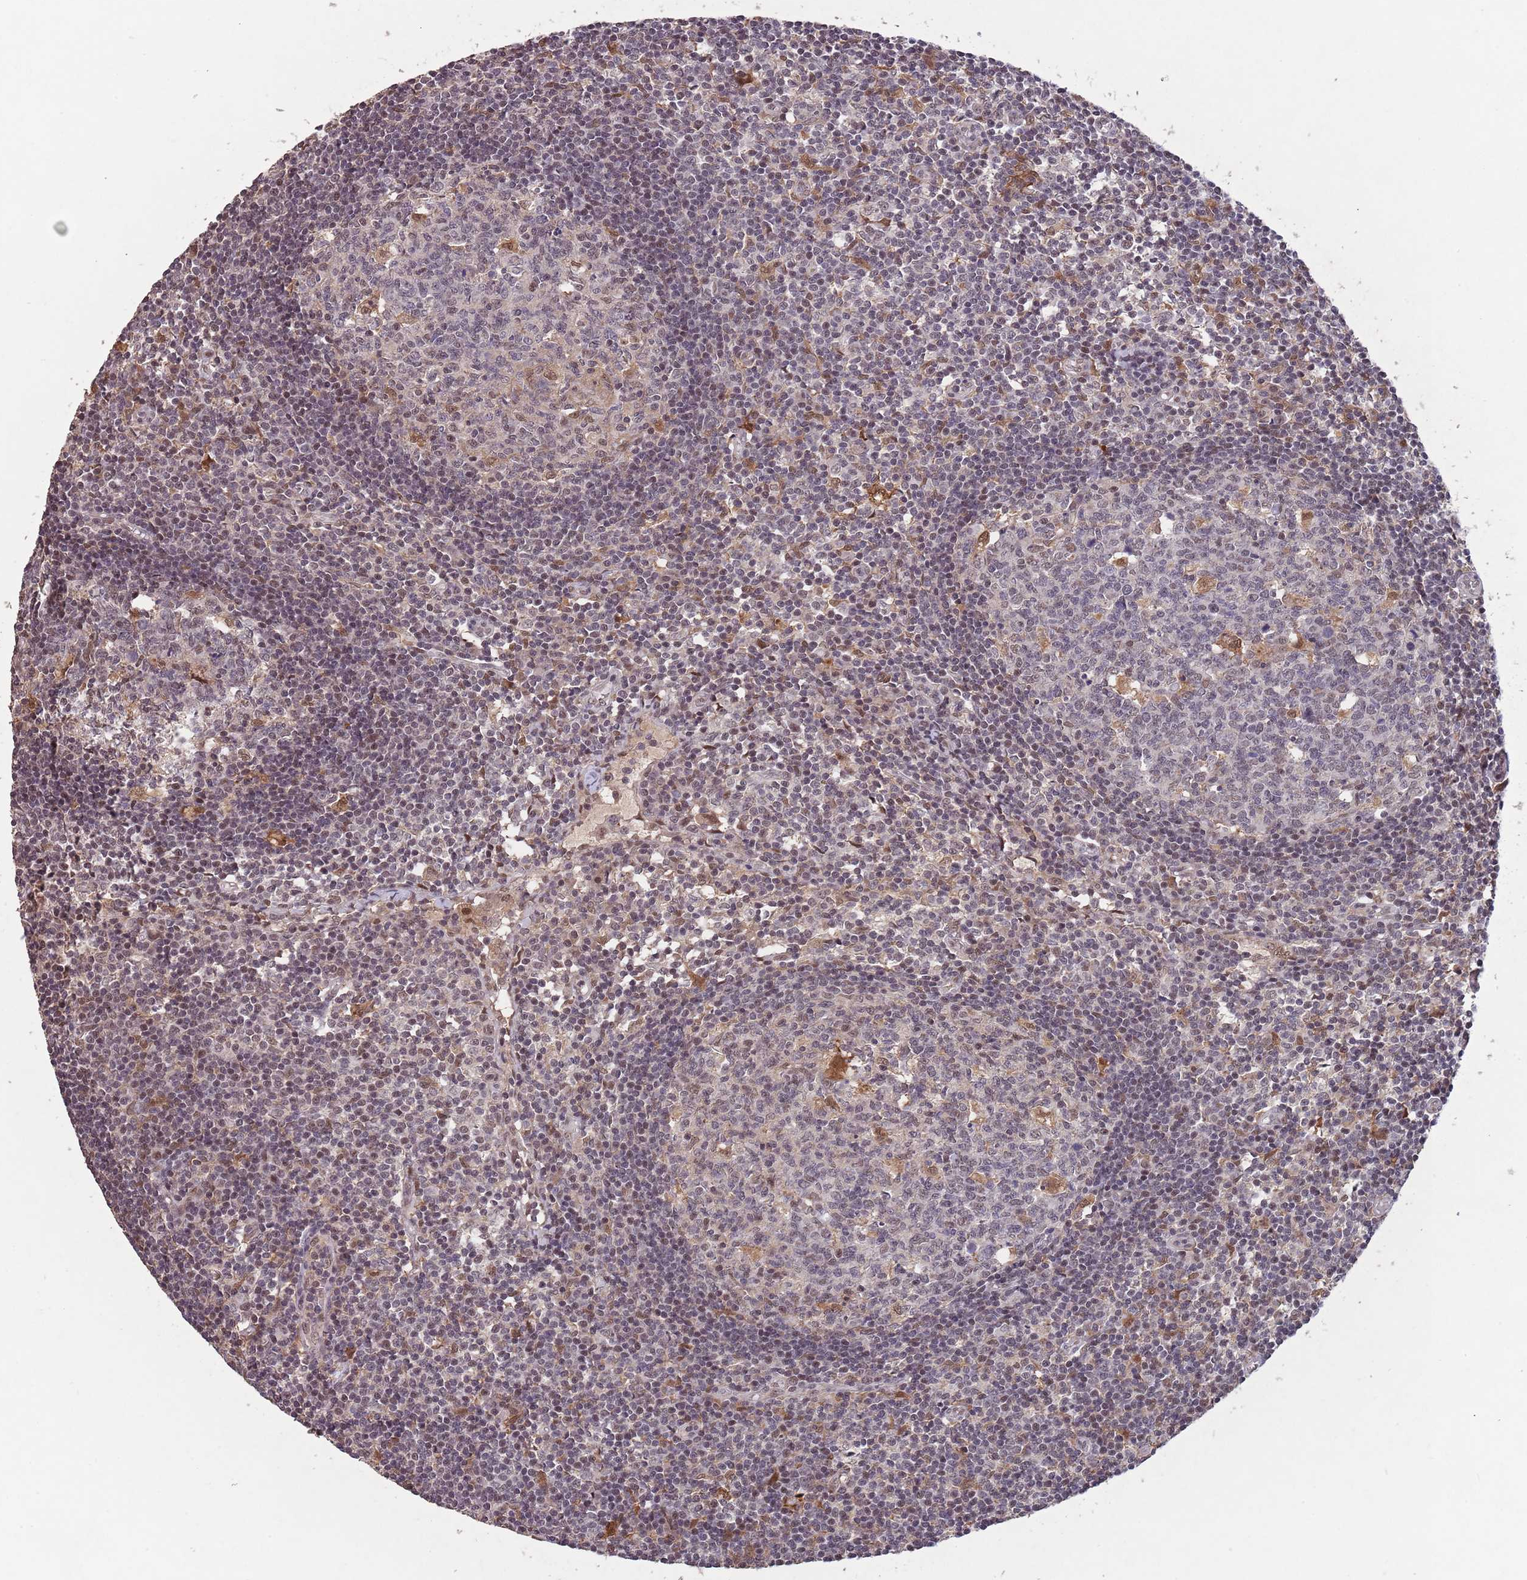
{"staining": {"intensity": "moderate", "quantity": "<25%", "location": "cytoplasmic/membranous,nuclear"}, "tissue": "lymph node", "cell_type": "Germinal center cells", "image_type": "normal", "snomed": [{"axis": "morphology", "description": "Normal tissue, NOS"}, {"axis": "topography", "description": "Lymph node"}], "caption": "Unremarkable lymph node reveals moderate cytoplasmic/membranous,nuclear positivity in about <25% of germinal center cells, visualized by immunohistochemistry.", "gene": "ZNF639", "patient": {"sex": "female", "age": 55}}